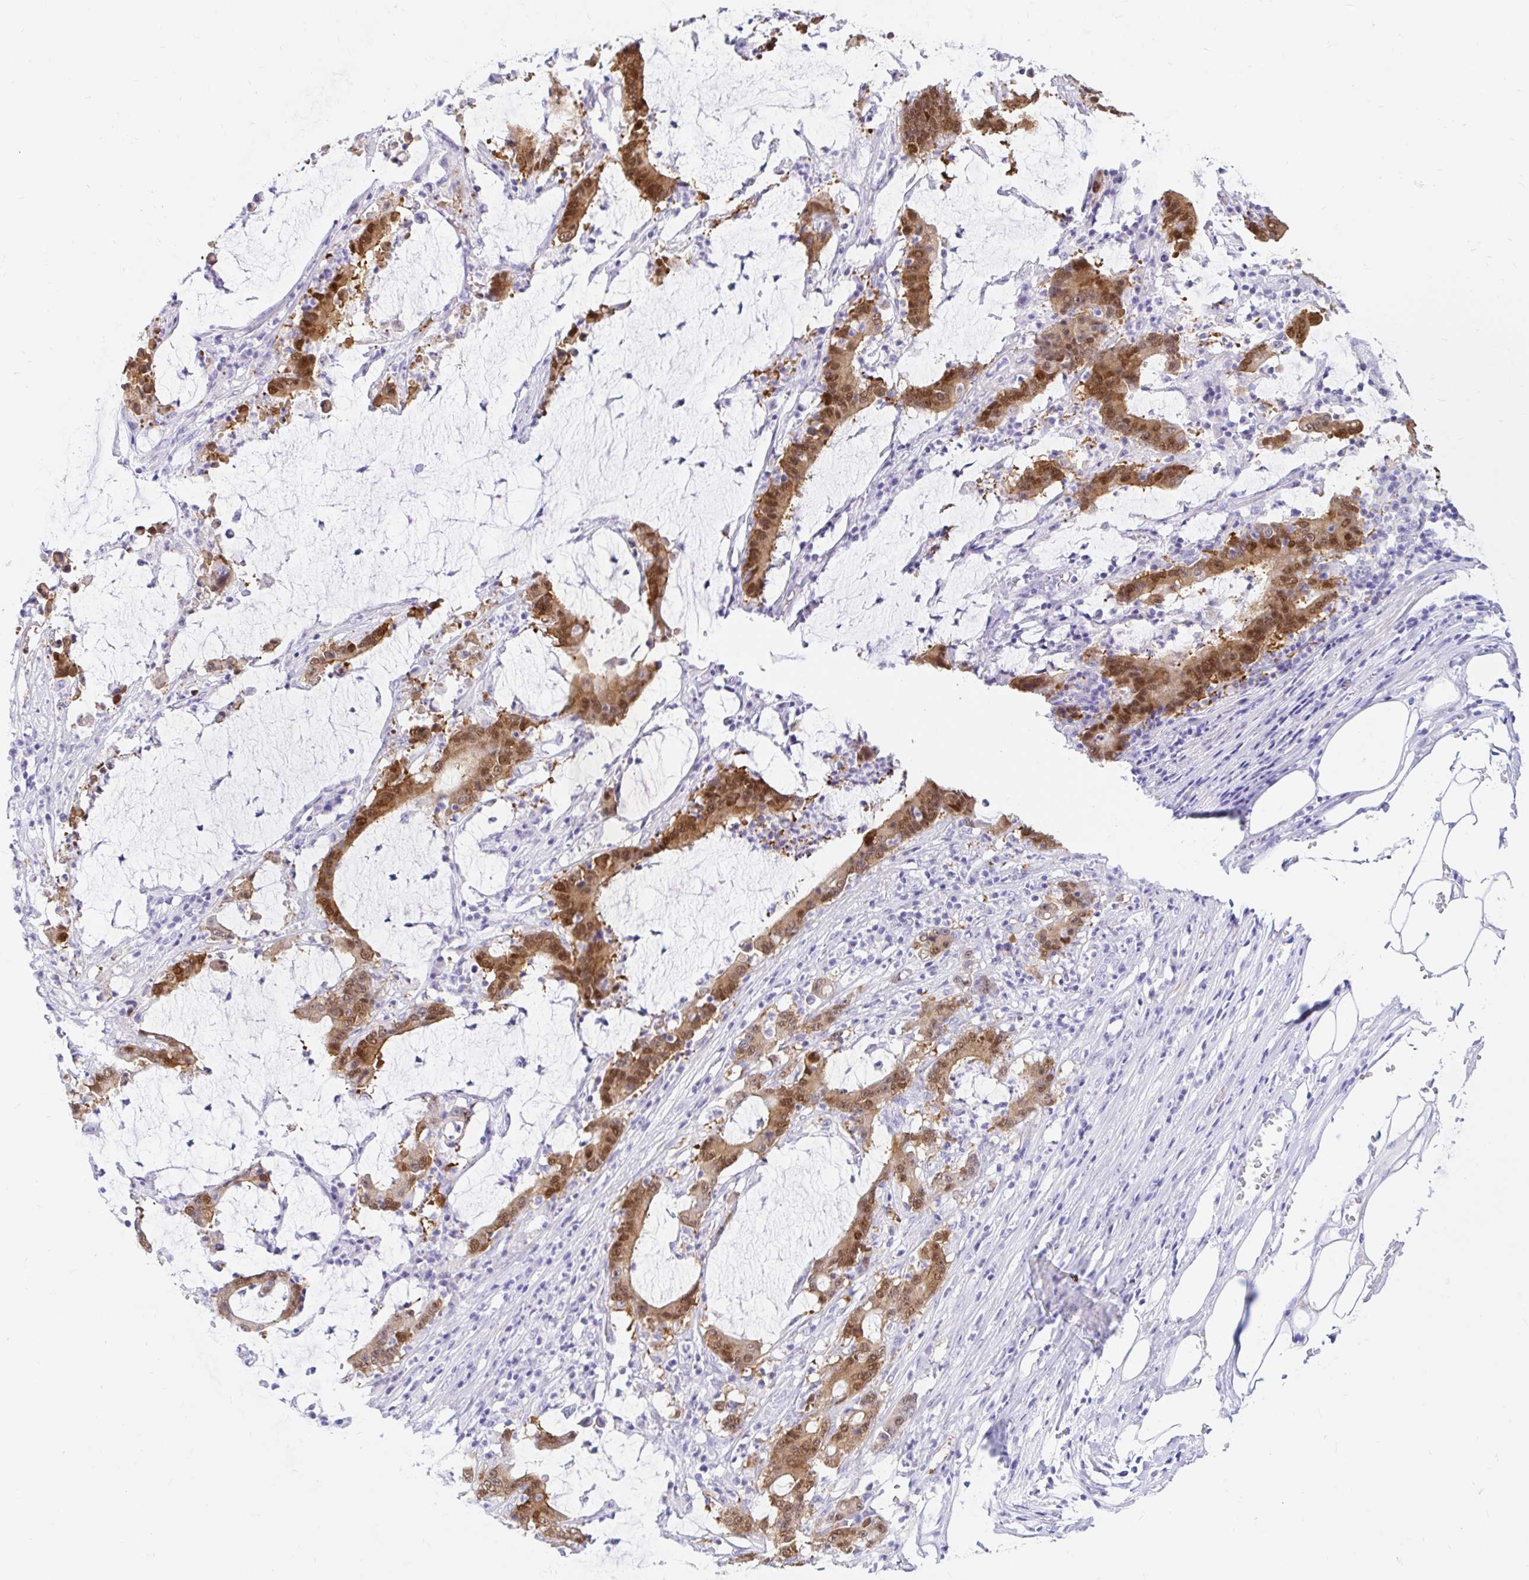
{"staining": {"intensity": "moderate", "quantity": ">75%", "location": "cytoplasmic/membranous,nuclear"}, "tissue": "stomach cancer", "cell_type": "Tumor cells", "image_type": "cancer", "snomed": [{"axis": "morphology", "description": "Adenocarcinoma, NOS"}, {"axis": "topography", "description": "Stomach, upper"}], "caption": "Tumor cells display medium levels of moderate cytoplasmic/membranous and nuclear staining in about >75% of cells in human stomach cancer (adenocarcinoma).", "gene": "PPP1R1B", "patient": {"sex": "male", "age": 68}}